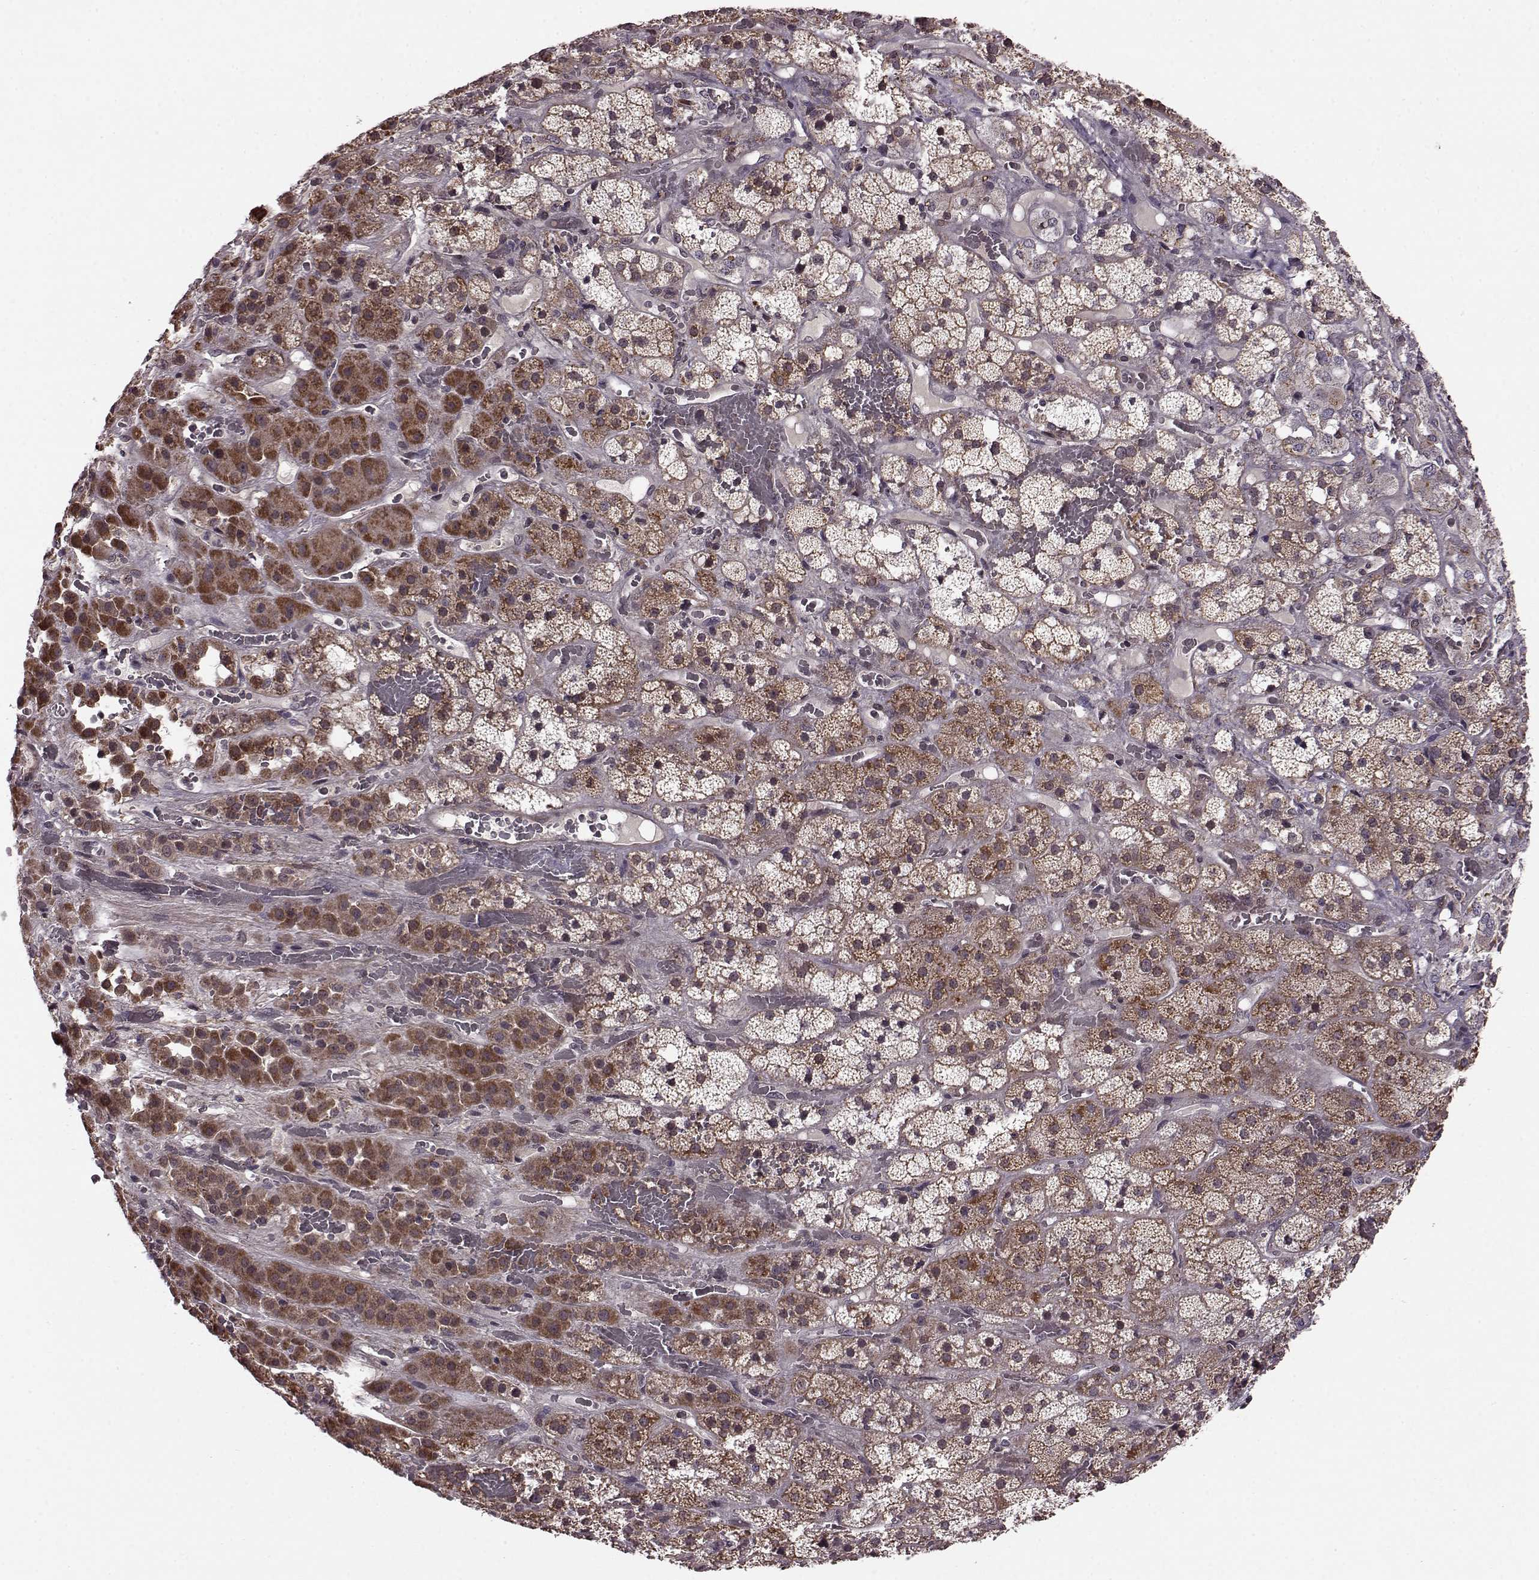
{"staining": {"intensity": "strong", "quantity": "25%-75%", "location": "cytoplasmic/membranous"}, "tissue": "adrenal gland", "cell_type": "Glandular cells", "image_type": "normal", "snomed": [{"axis": "morphology", "description": "Normal tissue, NOS"}, {"axis": "topography", "description": "Adrenal gland"}], "caption": "This image demonstrates IHC staining of unremarkable adrenal gland, with high strong cytoplasmic/membranous expression in approximately 25%-75% of glandular cells.", "gene": "FNIP2", "patient": {"sex": "male", "age": 57}}